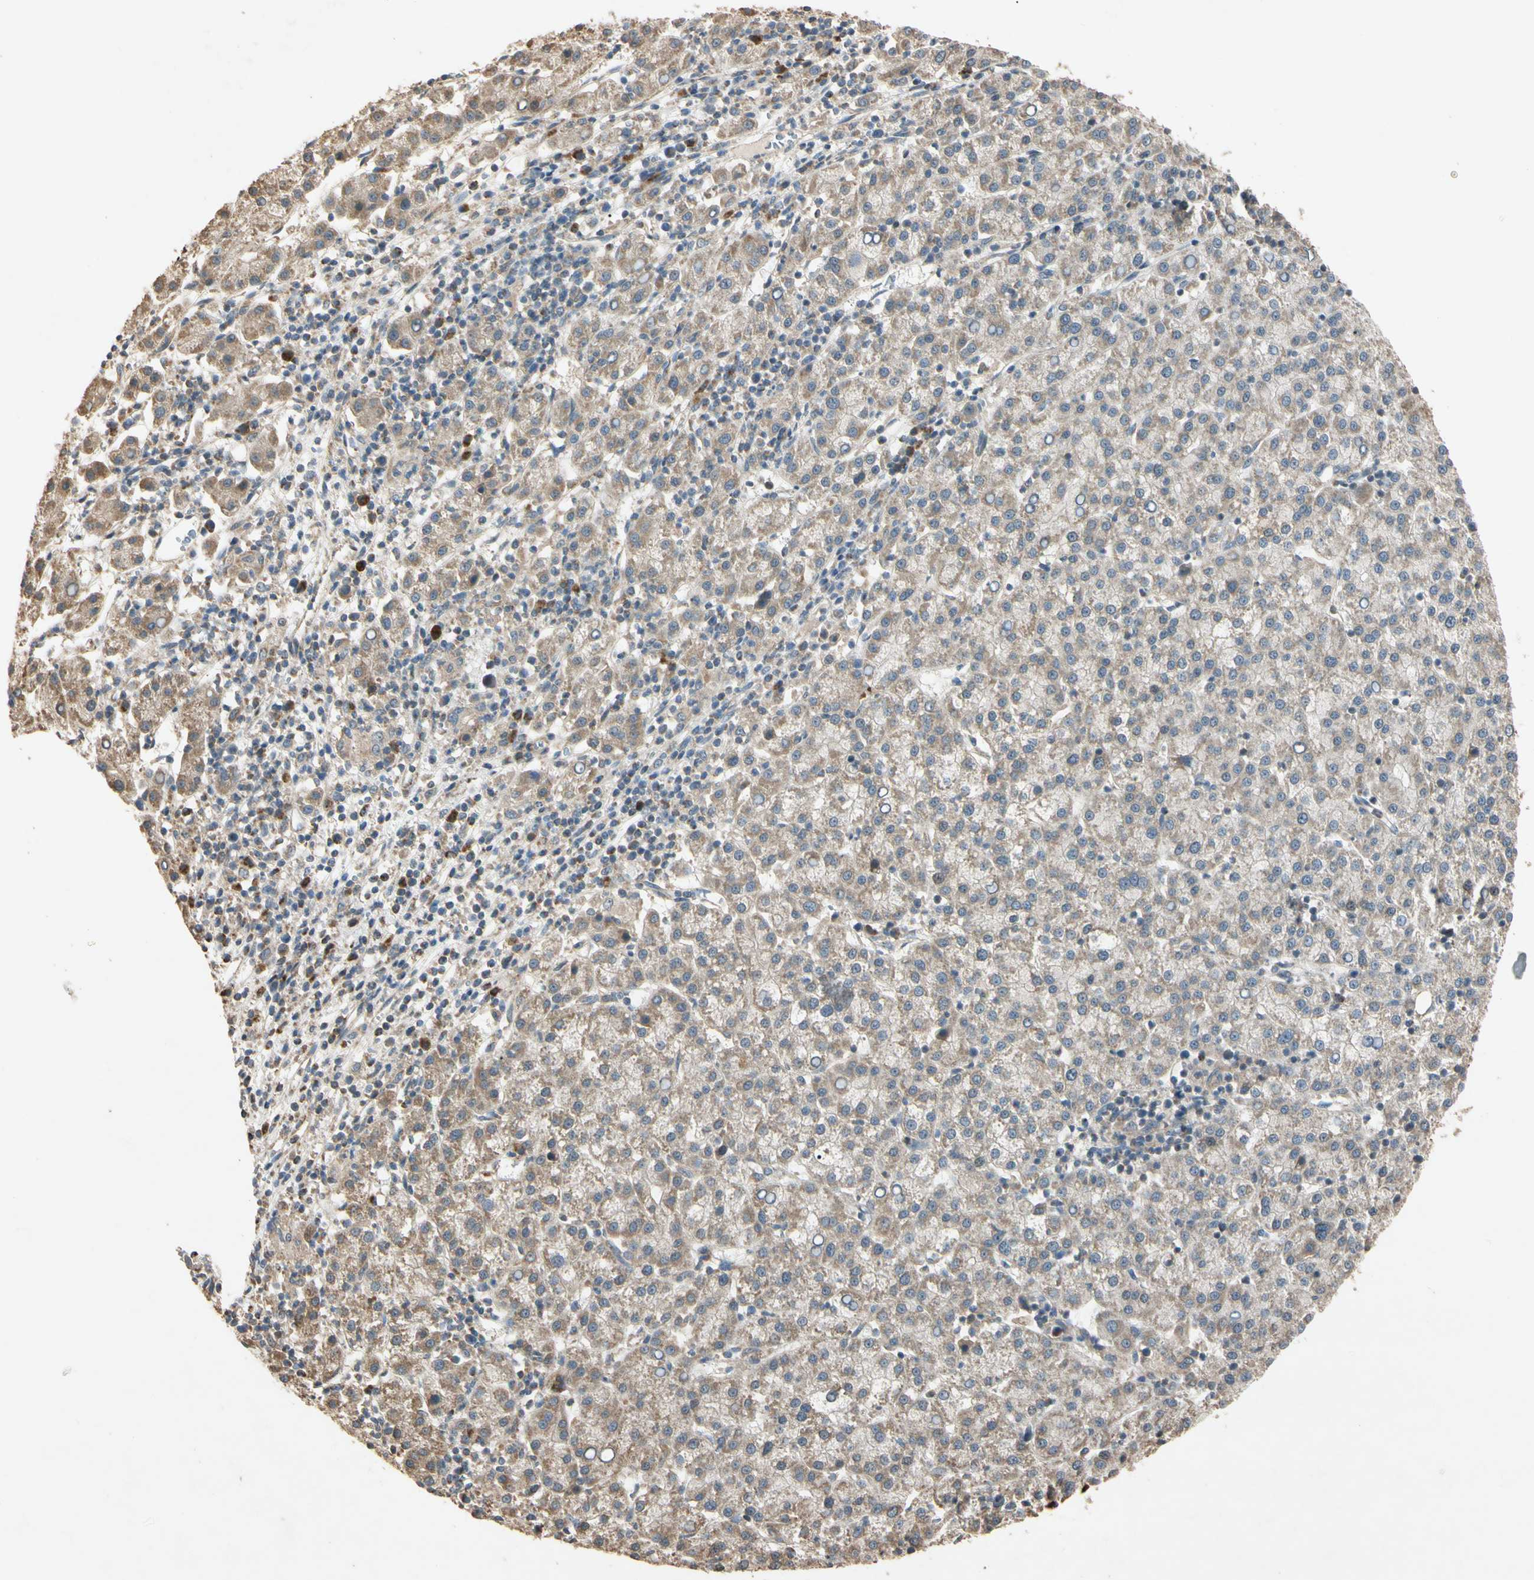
{"staining": {"intensity": "moderate", "quantity": ">75%", "location": "cytoplasmic/membranous"}, "tissue": "liver cancer", "cell_type": "Tumor cells", "image_type": "cancer", "snomed": [{"axis": "morphology", "description": "Carcinoma, Hepatocellular, NOS"}, {"axis": "topography", "description": "Liver"}], "caption": "Human liver cancer (hepatocellular carcinoma) stained with a protein marker exhibits moderate staining in tumor cells.", "gene": "PRDX5", "patient": {"sex": "female", "age": 58}}